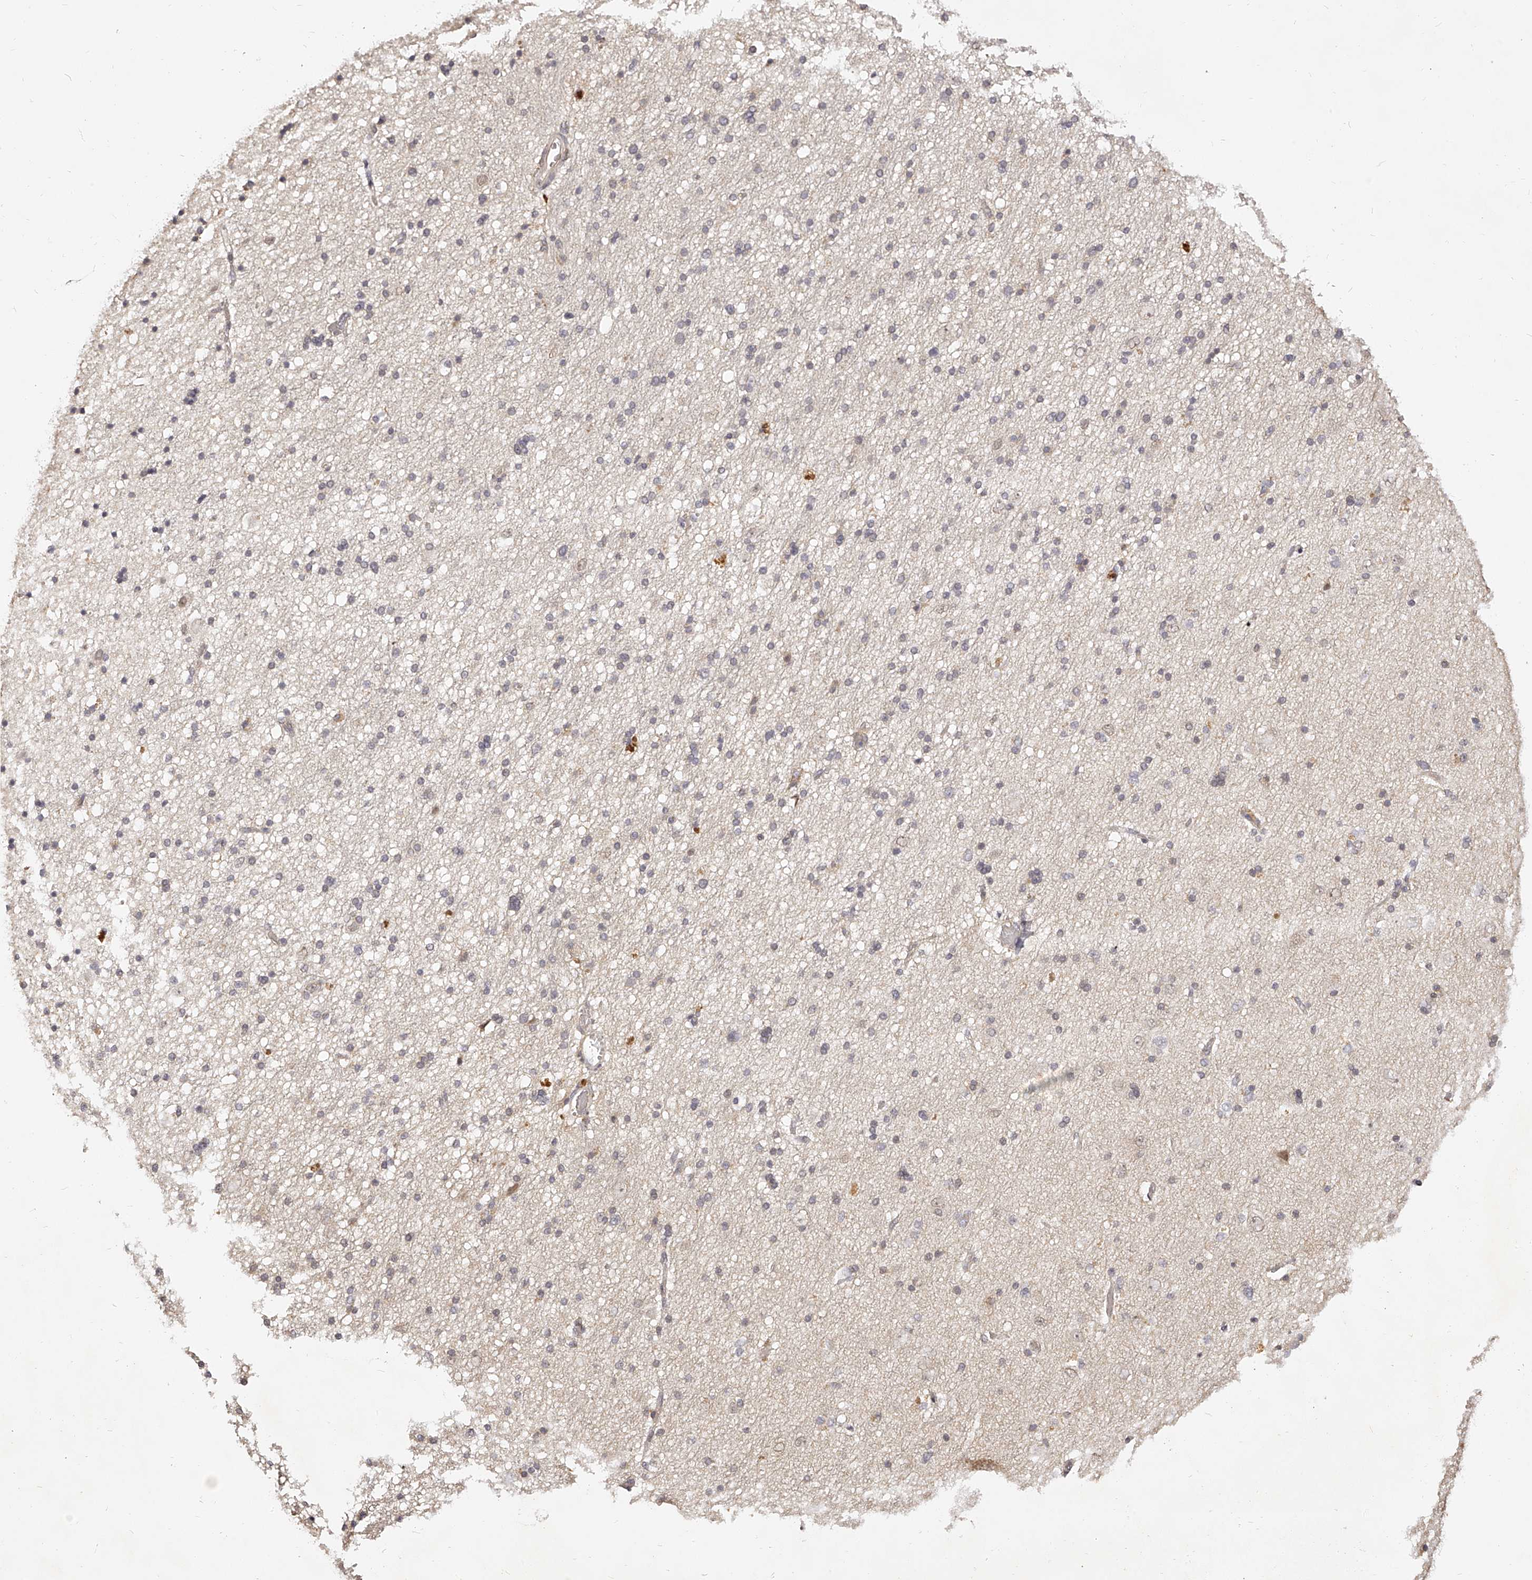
{"staining": {"intensity": "negative", "quantity": "none", "location": "none"}, "tissue": "cerebral cortex", "cell_type": "Endothelial cells", "image_type": "normal", "snomed": [{"axis": "morphology", "description": "Normal tissue, NOS"}, {"axis": "topography", "description": "Cerebral cortex"}], "caption": "This is an immunohistochemistry photomicrograph of unremarkable human cerebral cortex. There is no expression in endothelial cells.", "gene": "ZNF789", "patient": {"sex": "male", "age": 34}}